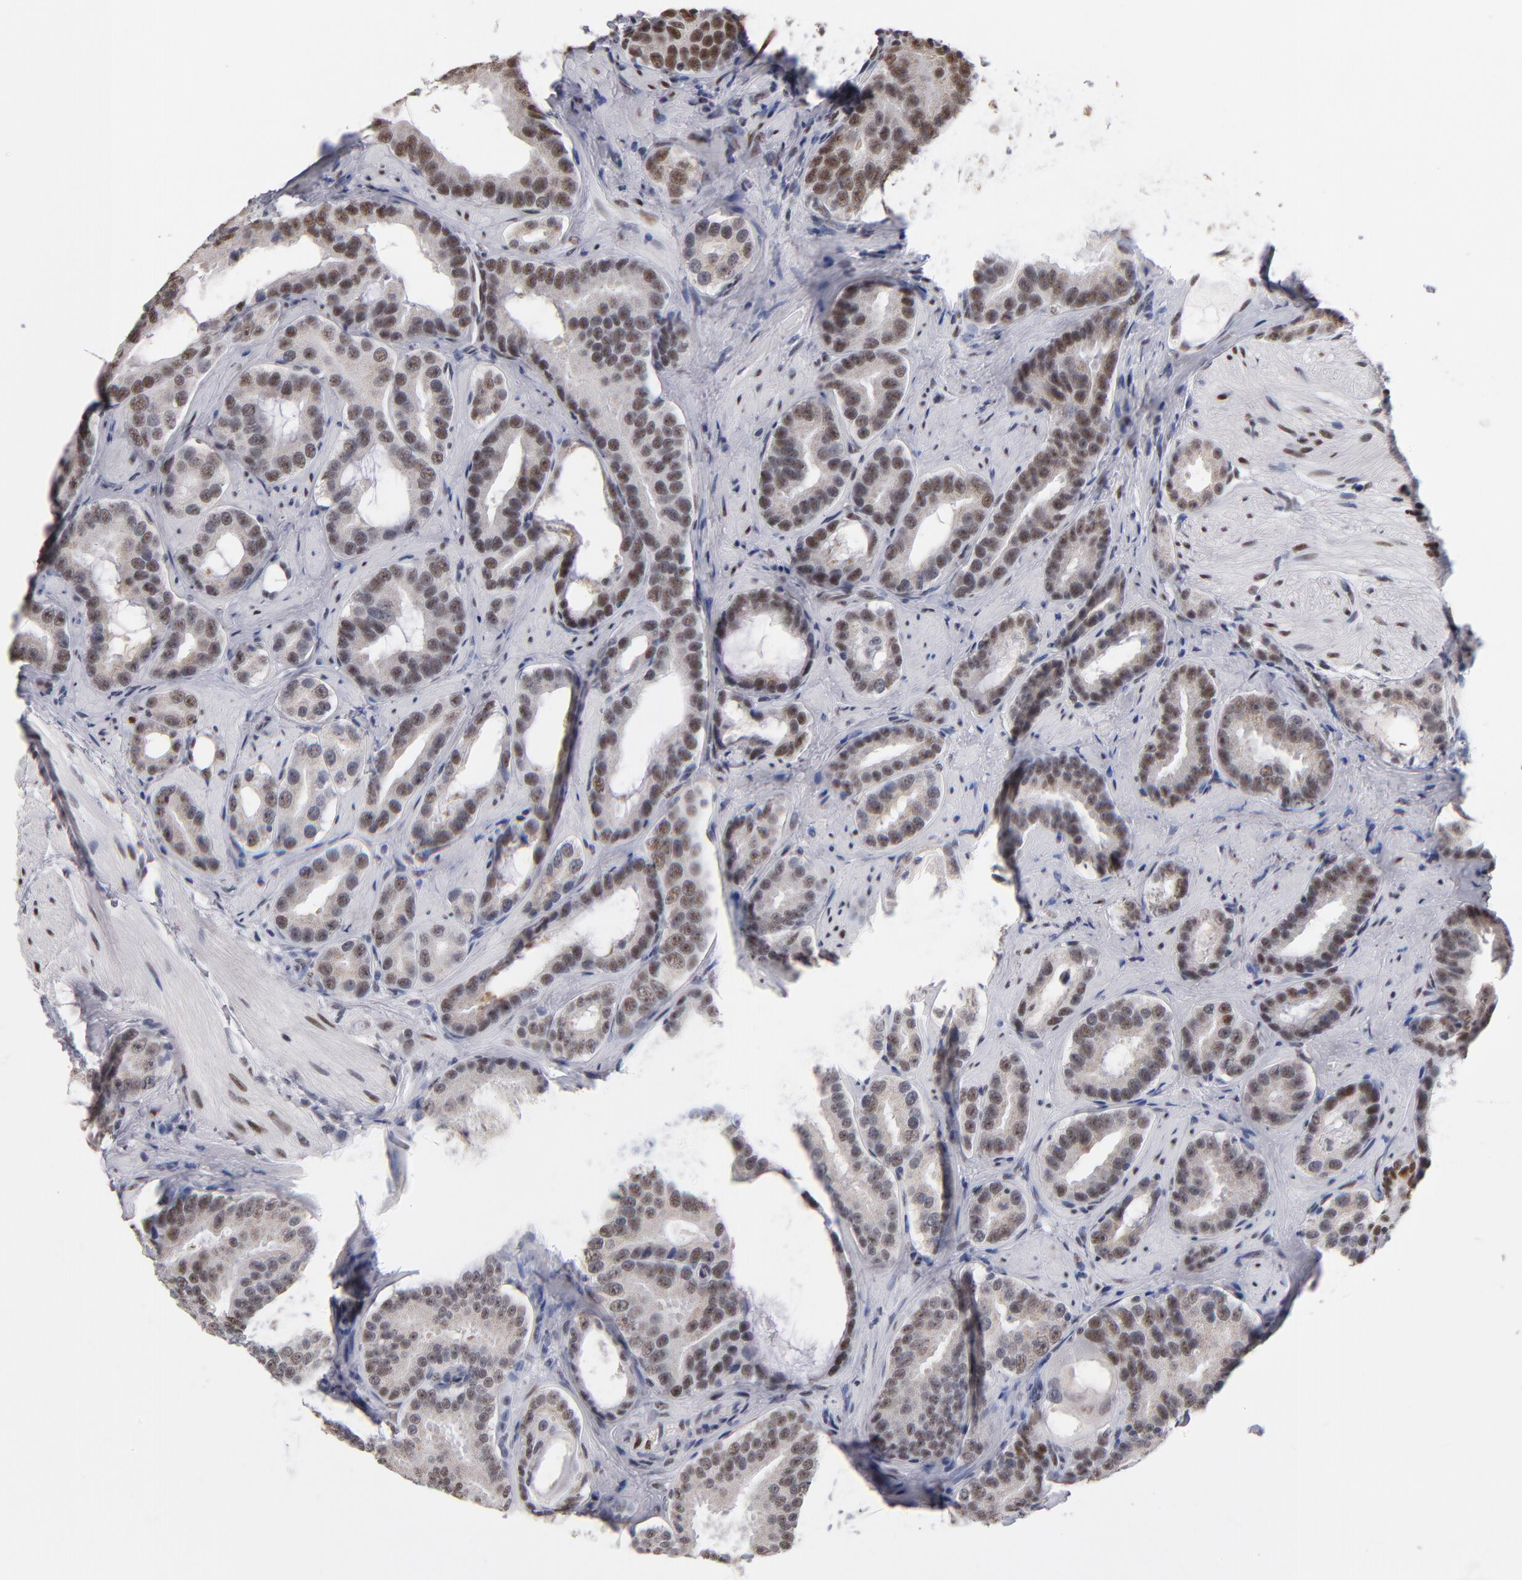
{"staining": {"intensity": "moderate", "quantity": "25%-75%", "location": "cytoplasmic/membranous,nuclear"}, "tissue": "prostate cancer", "cell_type": "Tumor cells", "image_type": "cancer", "snomed": [{"axis": "morphology", "description": "Adenocarcinoma, Low grade"}, {"axis": "topography", "description": "Prostate"}], "caption": "This image shows prostate cancer (adenocarcinoma (low-grade)) stained with immunohistochemistry (IHC) to label a protein in brown. The cytoplasmic/membranous and nuclear of tumor cells show moderate positivity for the protein. Nuclei are counter-stained blue.", "gene": "MN1", "patient": {"sex": "male", "age": 59}}